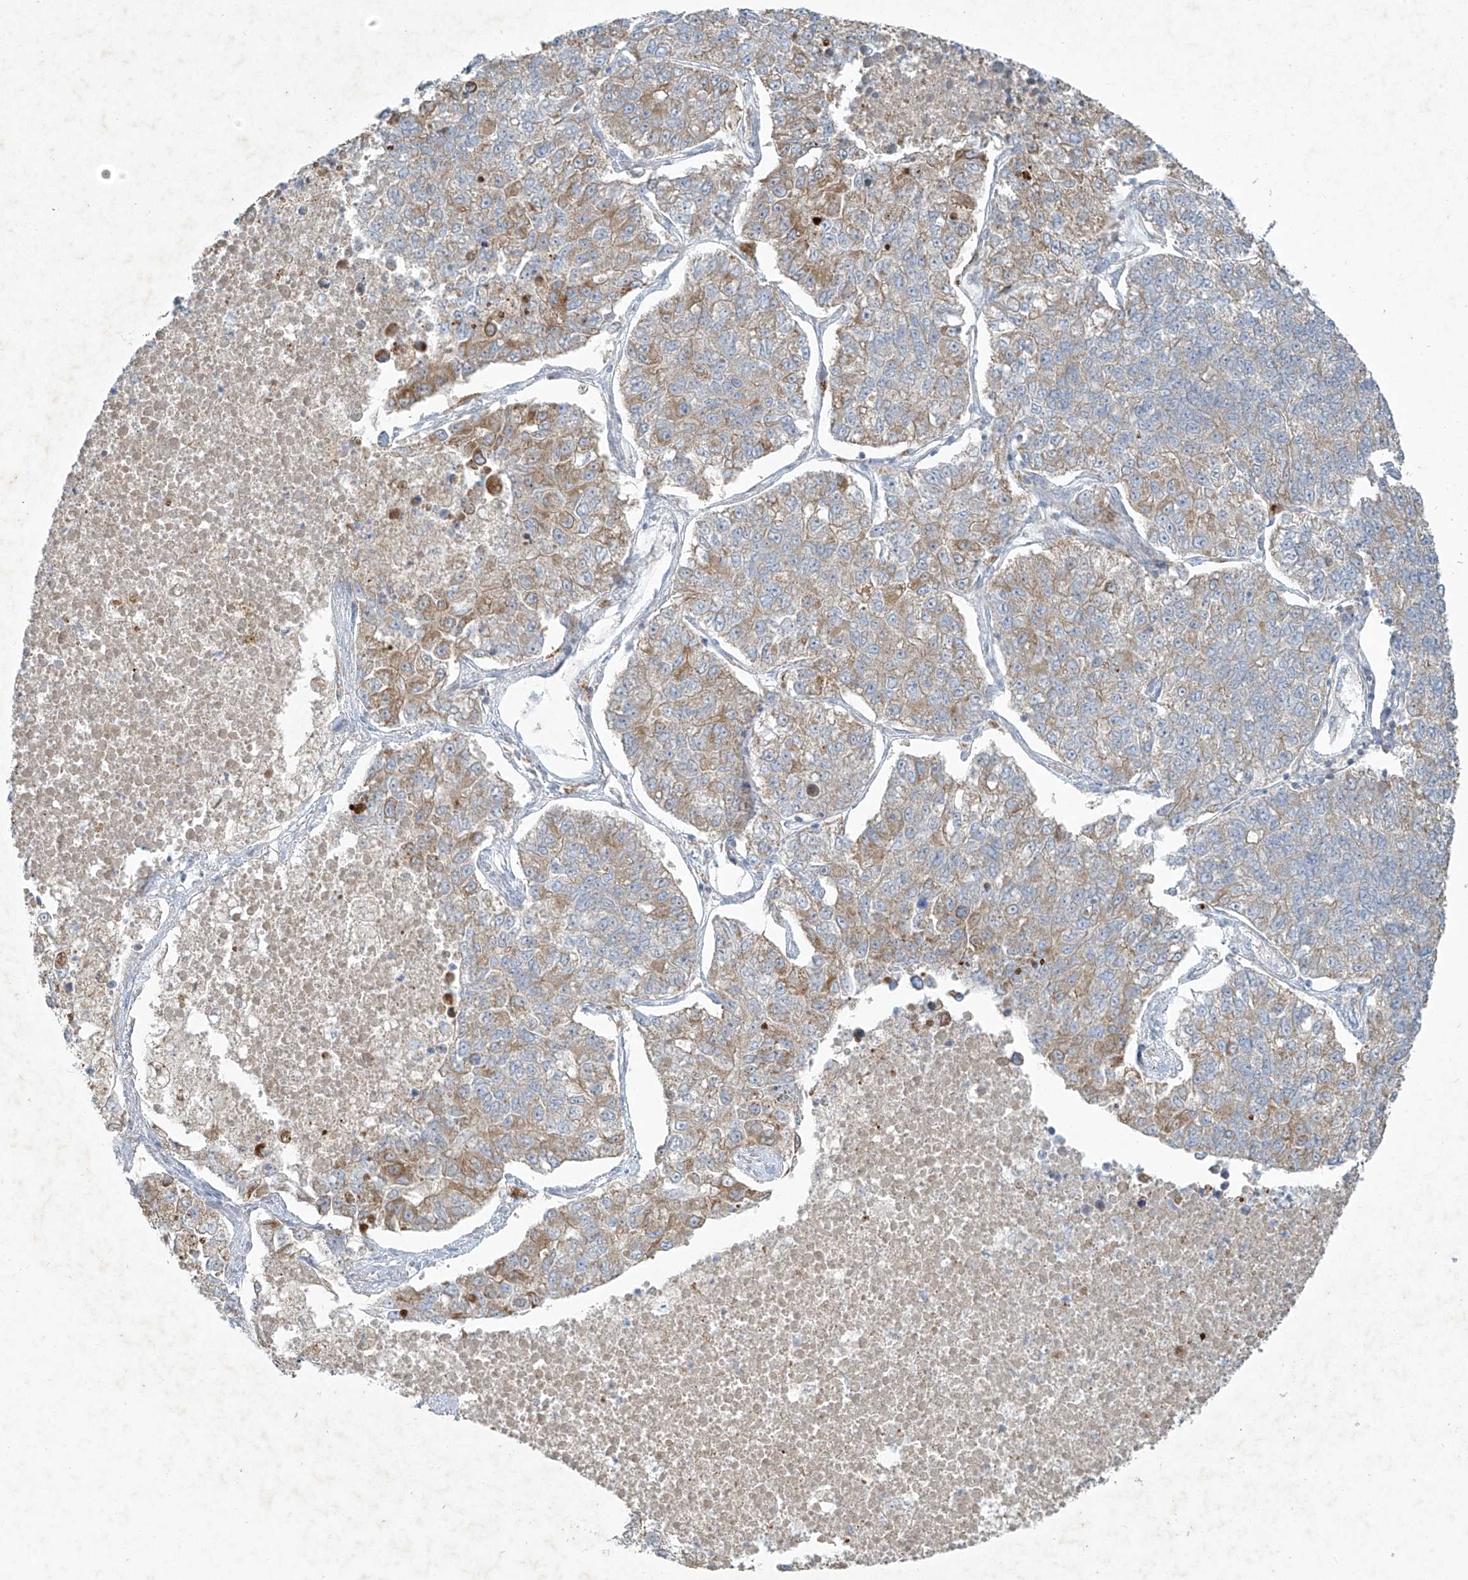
{"staining": {"intensity": "moderate", "quantity": "25%-75%", "location": "cytoplasmic/membranous"}, "tissue": "lung cancer", "cell_type": "Tumor cells", "image_type": "cancer", "snomed": [{"axis": "morphology", "description": "Adenocarcinoma, NOS"}, {"axis": "topography", "description": "Lung"}], "caption": "Protein staining by immunohistochemistry (IHC) demonstrates moderate cytoplasmic/membranous expression in about 25%-75% of tumor cells in lung cancer (adenocarcinoma).", "gene": "TUBE1", "patient": {"sex": "male", "age": 49}}